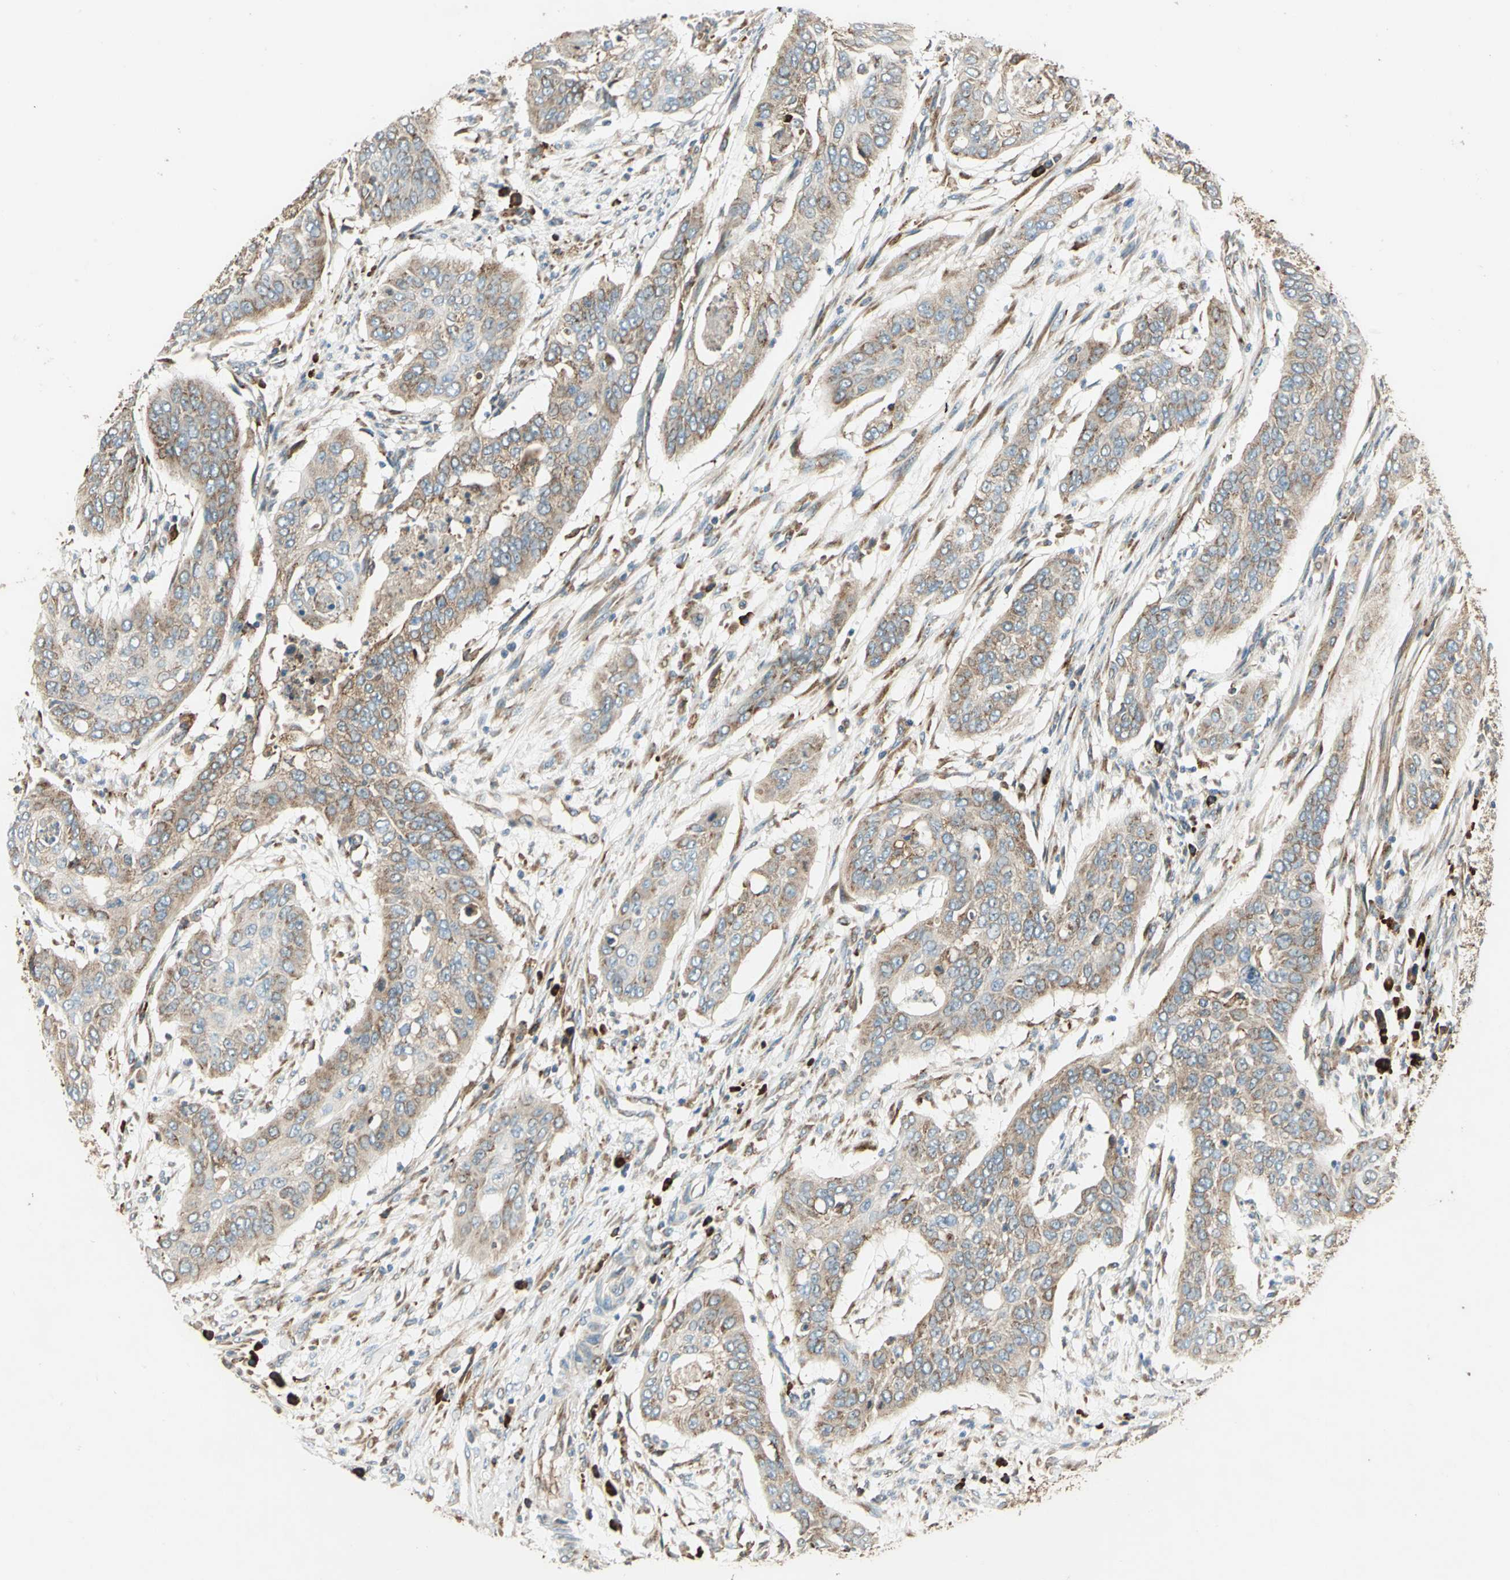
{"staining": {"intensity": "moderate", "quantity": ">75%", "location": "cytoplasmic/membranous"}, "tissue": "cervical cancer", "cell_type": "Tumor cells", "image_type": "cancer", "snomed": [{"axis": "morphology", "description": "Squamous cell carcinoma, NOS"}, {"axis": "topography", "description": "Cervix"}], "caption": "The photomicrograph exhibits staining of cervical cancer (squamous cell carcinoma), revealing moderate cytoplasmic/membranous protein expression (brown color) within tumor cells.", "gene": "PDIA4", "patient": {"sex": "female", "age": 39}}